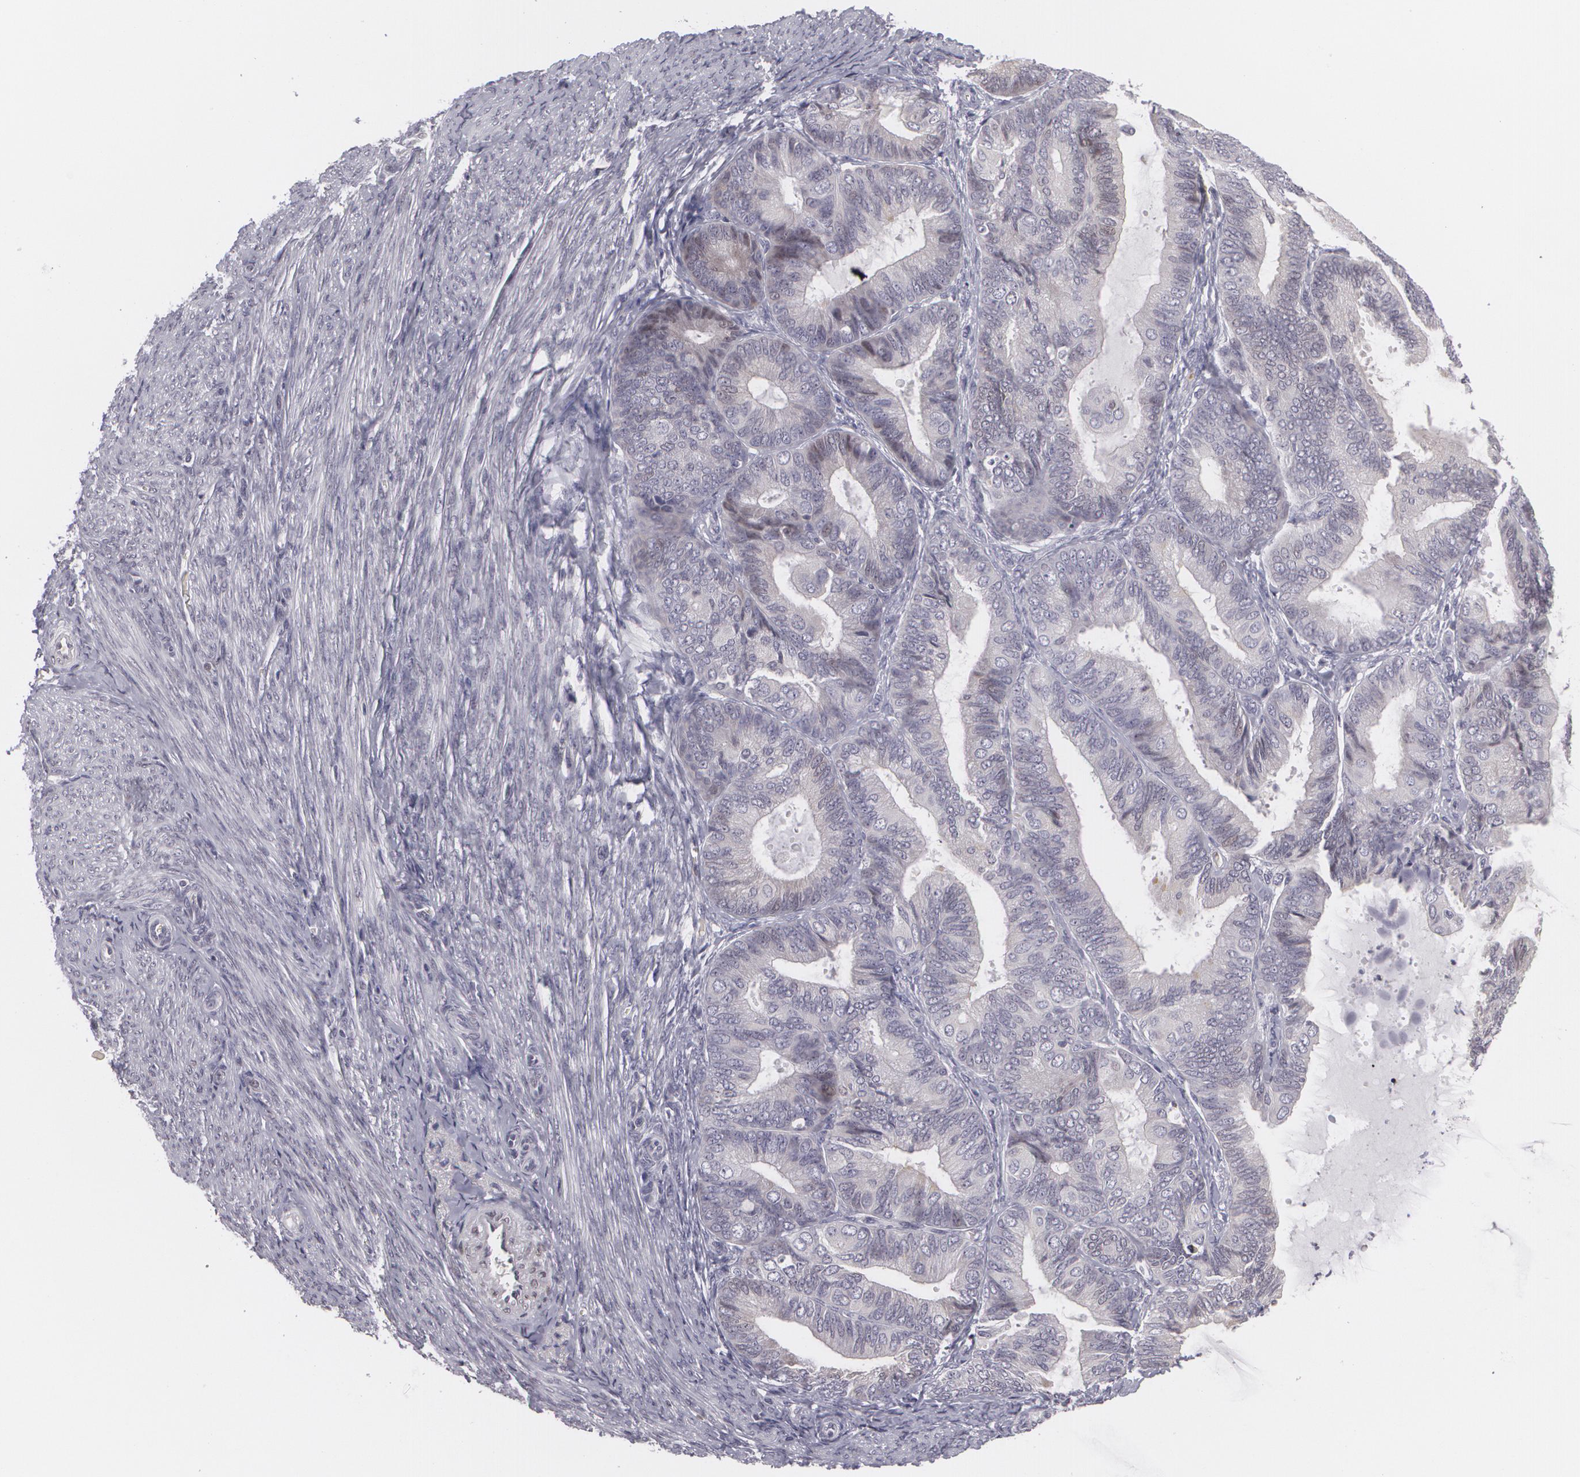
{"staining": {"intensity": "weak", "quantity": "<25%", "location": "nuclear"}, "tissue": "endometrial cancer", "cell_type": "Tumor cells", "image_type": "cancer", "snomed": [{"axis": "morphology", "description": "Adenocarcinoma, NOS"}, {"axis": "topography", "description": "Endometrium"}], "caption": "Endometrial cancer stained for a protein using immunohistochemistry displays no staining tumor cells.", "gene": "ZBTB16", "patient": {"sex": "female", "age": 63}}